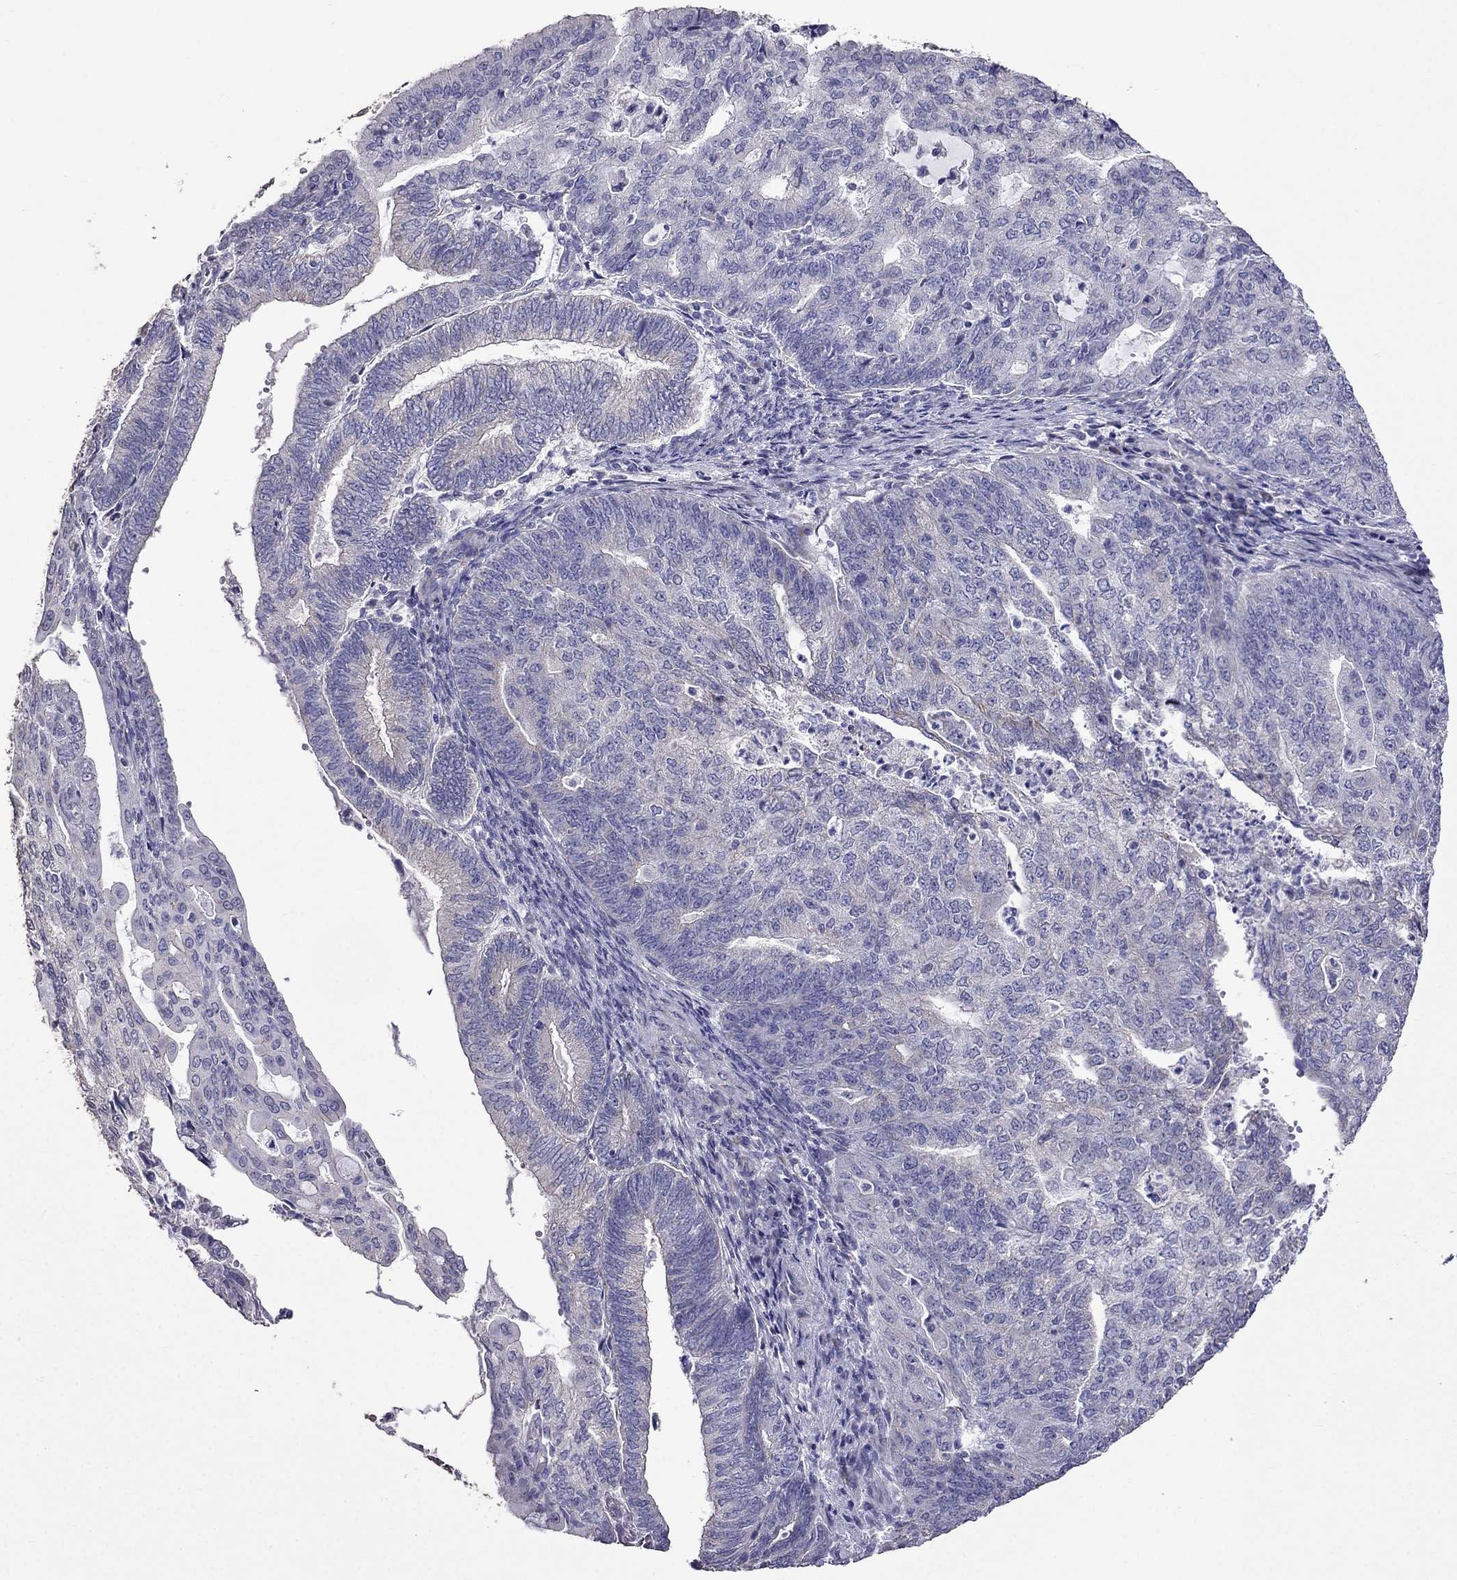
{"staining": {"intensity": "negative", "quantity": "none", "location": "none"}, "tissue": "endometrial cancer", "cell_type": "Tumor cells", "image_type": "cancer", "snomed": [{"axis": "morphology", "description": "Adenocarcinoma, NOS"}, {"axis": "topography", "description": "Endometrium"}], "caption": "Photomicrograph shows no significant protein staining in tumor cells of endometrial adenocarcinoma. The staining was performed using DAB (3,3'-diaminobenzidine) to visualize the protein expression in brown, while the nuclei were stained in blue with hematoxylin (Magnification: 20x).", "gene": "AK5", "patient": {"sex": "female", "age": 82}}